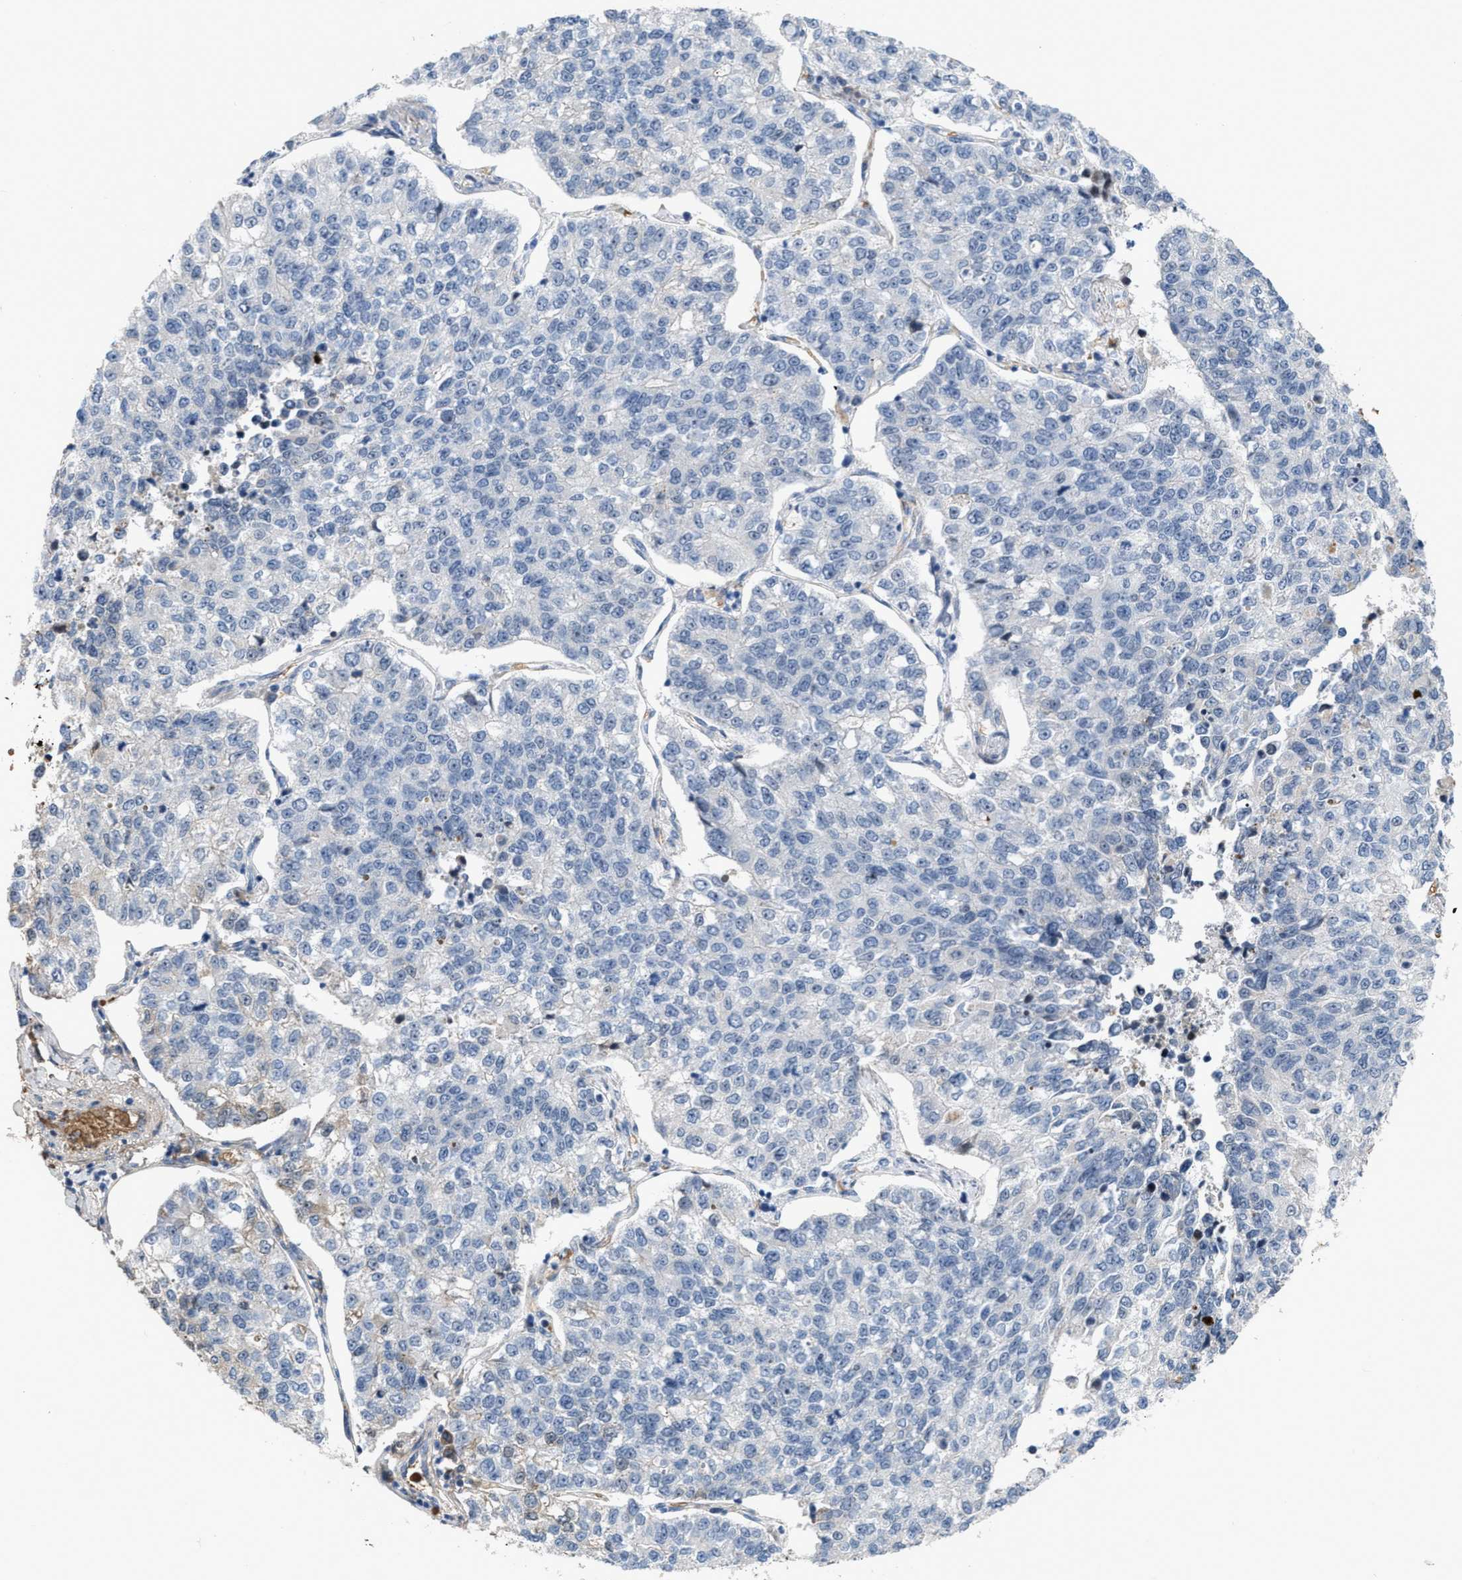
{"staining": {"intensity": "negative", "quantity": "none", "location": "none"}, "tissue": "lung cancer", "cell_type": "Tumor cells", "image_type": "cancer", "snomed": [{"axis": "morphology", "description": "Adenocarcinoma, NOS"}, {"axis": "topography", "description": "Lung"}], "caption": "Photomicrograph shows no significant protein staining in tumor cells of adenocarcinoma (lung).", "gene": "POLR1F", "patient": {"sex": "male", "age": 49}}